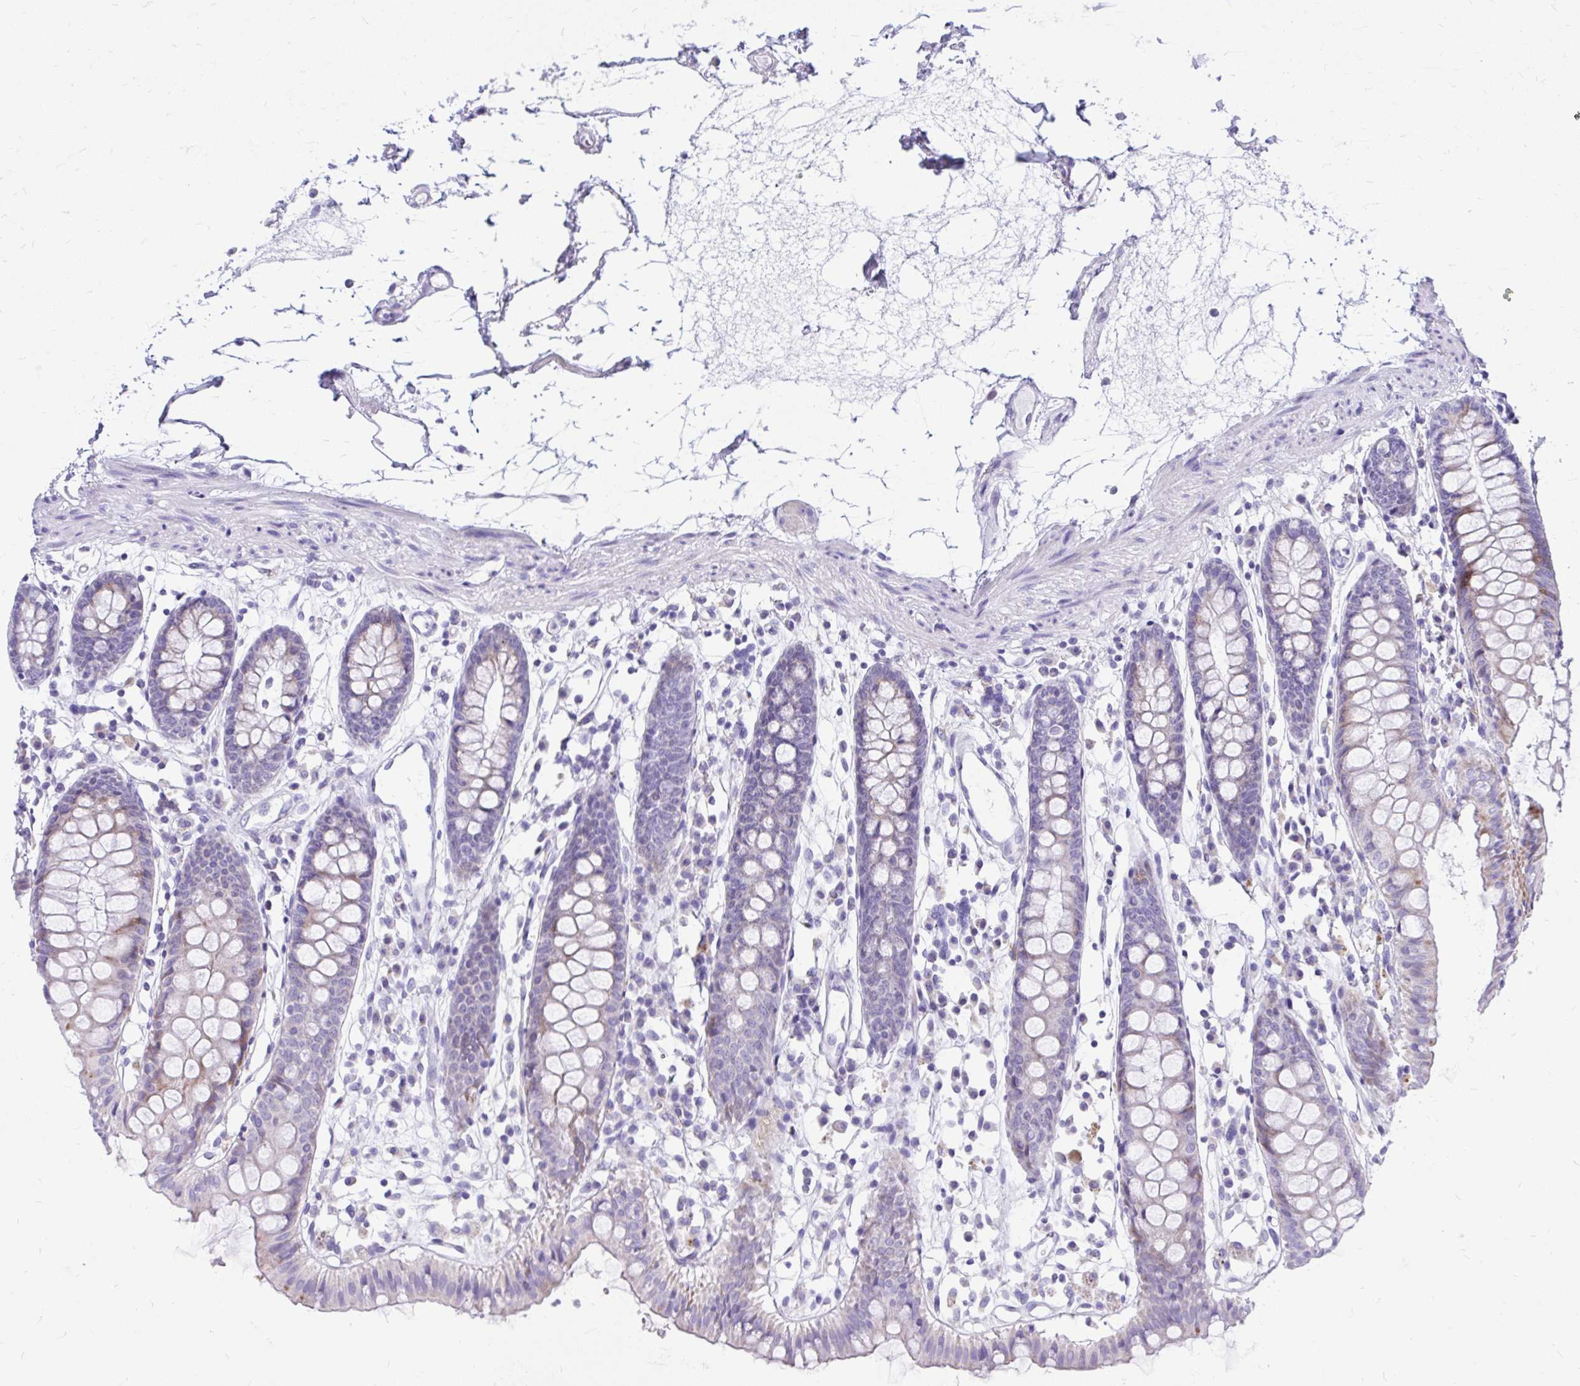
{"staining": {"intensity": "negative", "quantity": "none", "location": "none"}, "tissue": "colon", "cell_type": "Endothelial cells", "image_type": "normal", "snomed": [{"axis": "morphology", "description": "Normal tissue, NOS"}, {"axis": "topography", "description": "Colon"}], "caption": "High power microscopy photomicrograph of an IHC photomicrograph of unremarkable colon, revealing no significant staining in endothelial cells. (Brightfield microscopy of DAB (3,3'-diaminobenzidine) IHC at high magnification).", "gene": "BCL6B", "patient": {"sex": "female", "age": 84}}